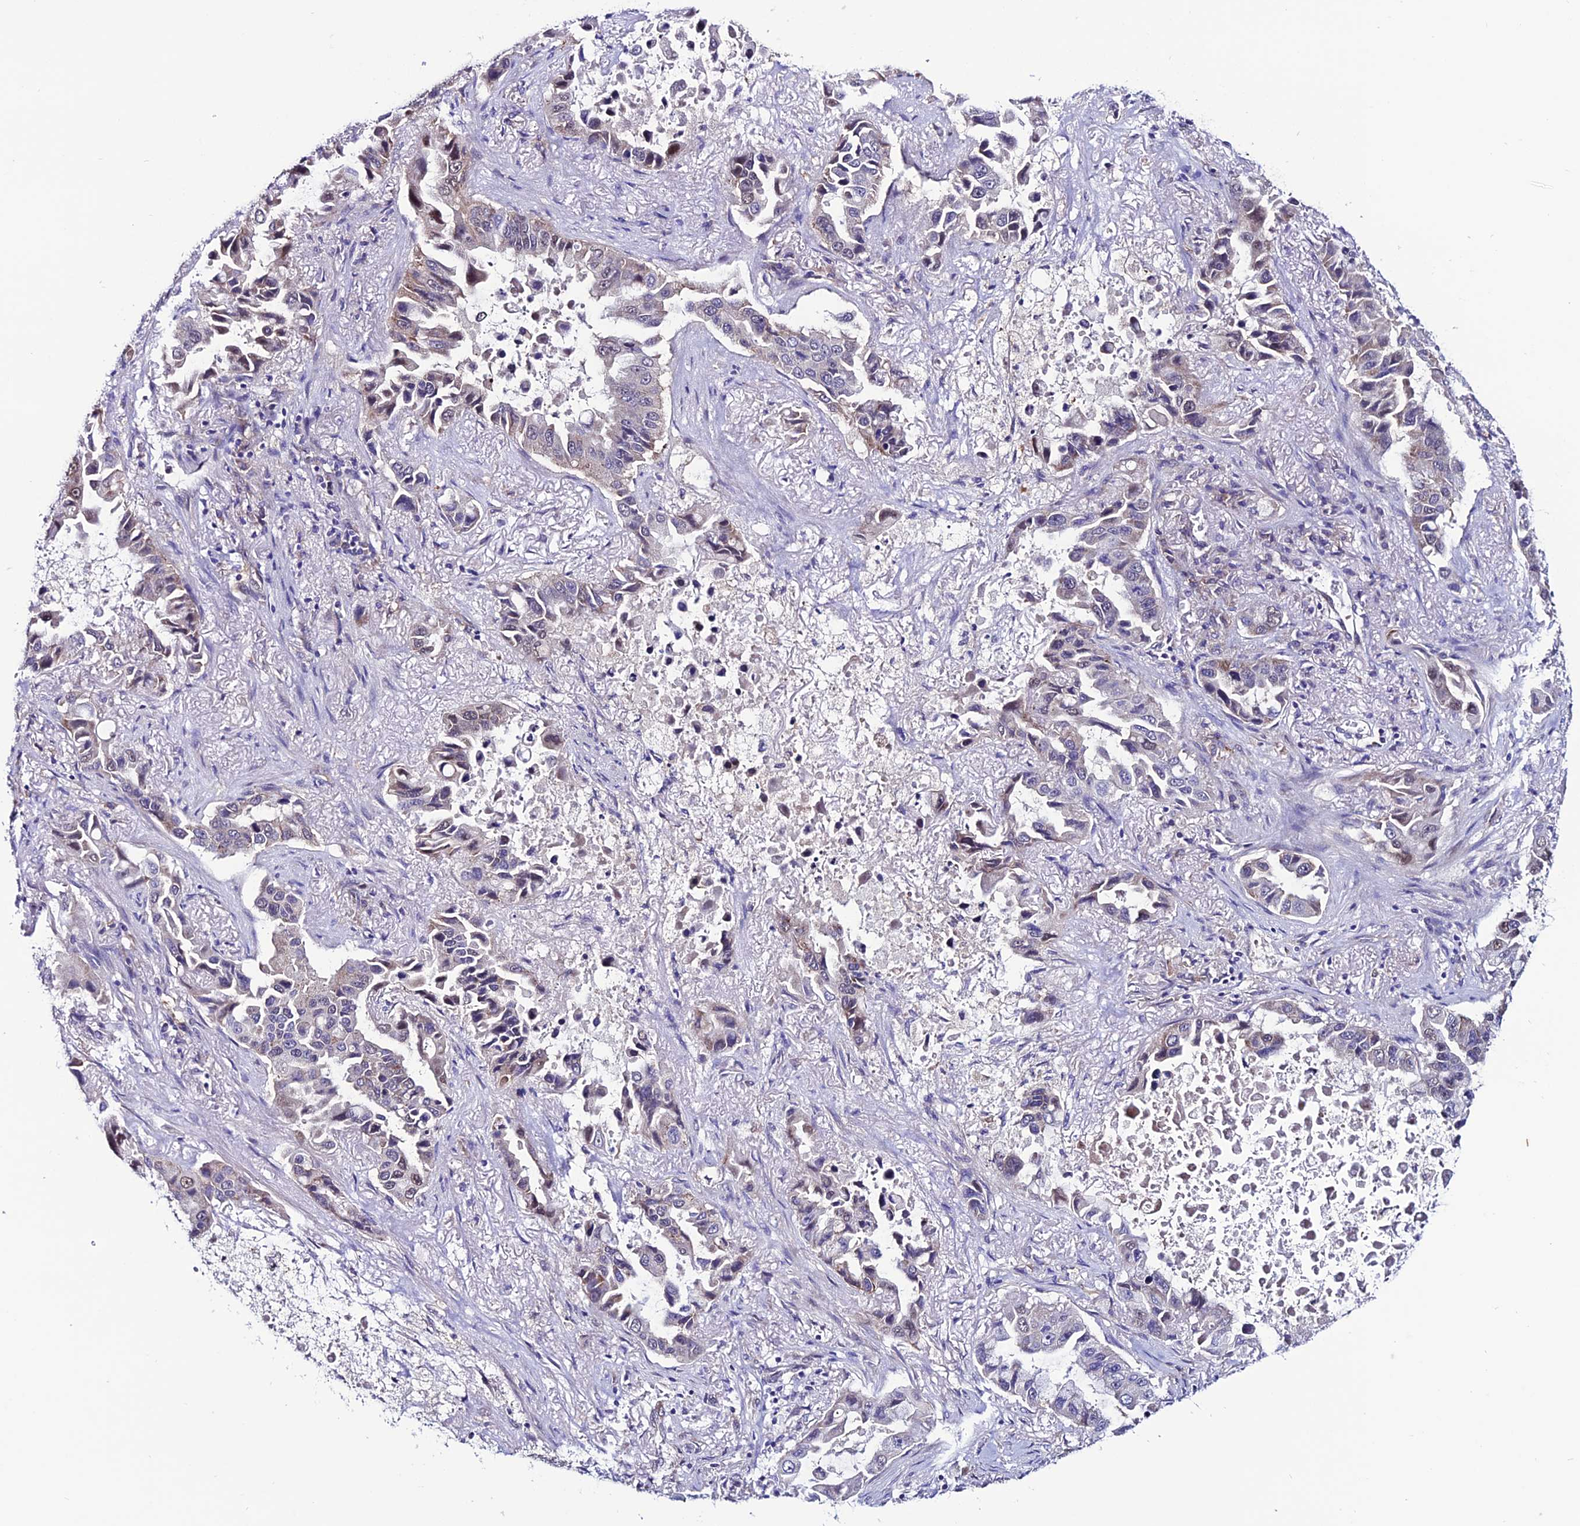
{"staining": {"intensity": "weak", "quantity": "<25%", "location": "cytoplasmic/membranous"}, "tissue": "lung cancer", "cell_type": "Tumor cells", "image_type": "cancer", "snomed": [{"axis": "morphology", "description": "Adenocarcinoma, NOS"}, {"axis": "topography", "description": "Lung"}], "caption": "The photomicrograph exhibits no significant positivity in tumor cells of lung cancer (adenocarcinoma).", "gene": "FZD8", "patient": {"sex": "male", "age": 64}}